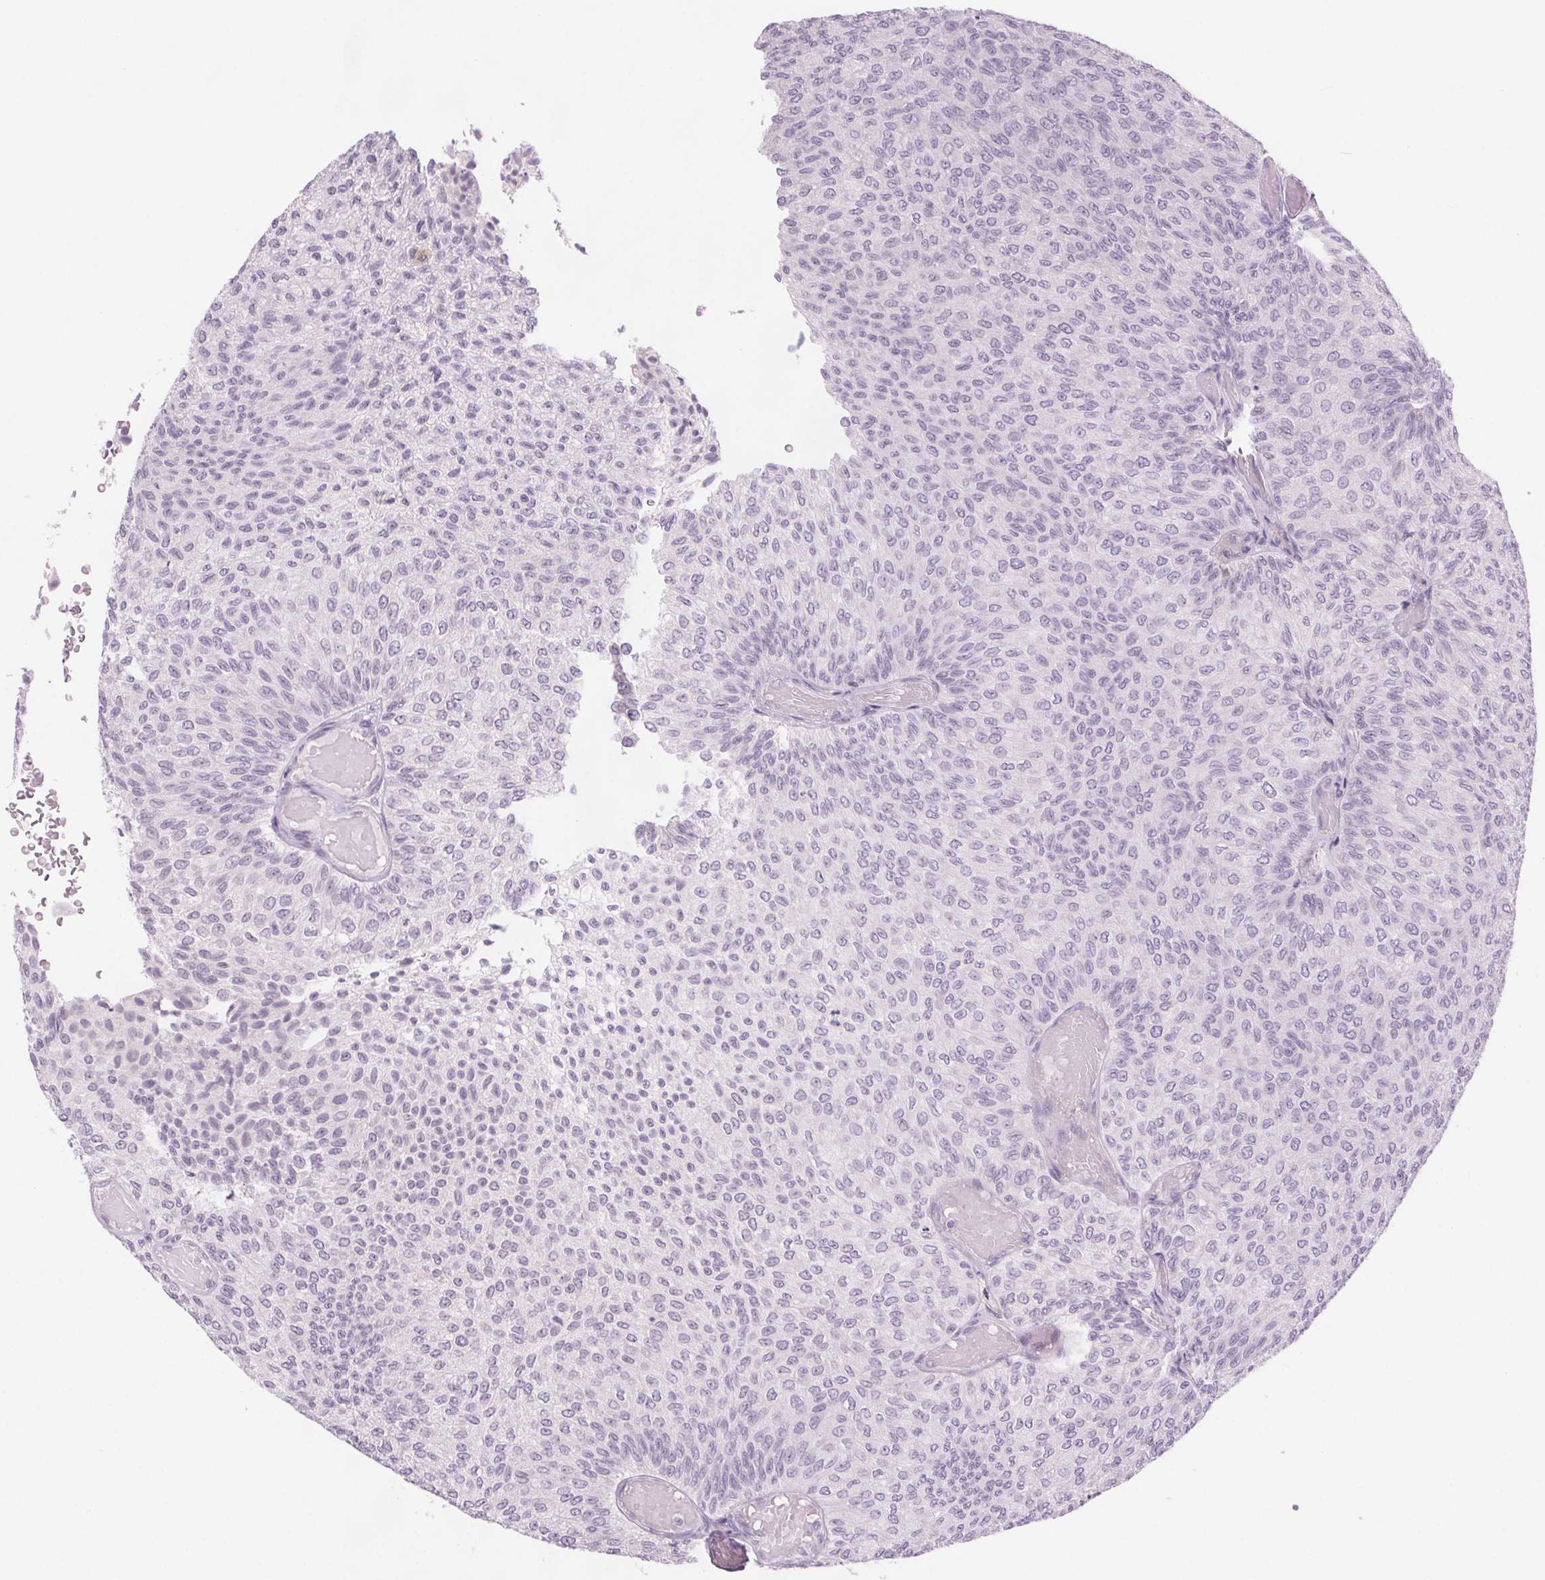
{"staining": {"intensity": "negative", "quantity": "none", "location": "none"}, "tissue": "urothelial cancer", "cell_type": "Tumor cells", "image_type": "cancer", "snomed": [{"axis": "morphology", "description": "Urothelial carcinoma, Low grade"}, {"axis": "topography", "description": "Urinary bladder"}], "caption": "Immunohistochemical staining of human urothelial carcinoma (low-grade) reveals no significant staining in tumor cells. (DAB immunohistochemistry (IHC) with hematoxylin counter stain).", "gene": "SLC6A19", "patient": {"sex": "male", "age": 78}}